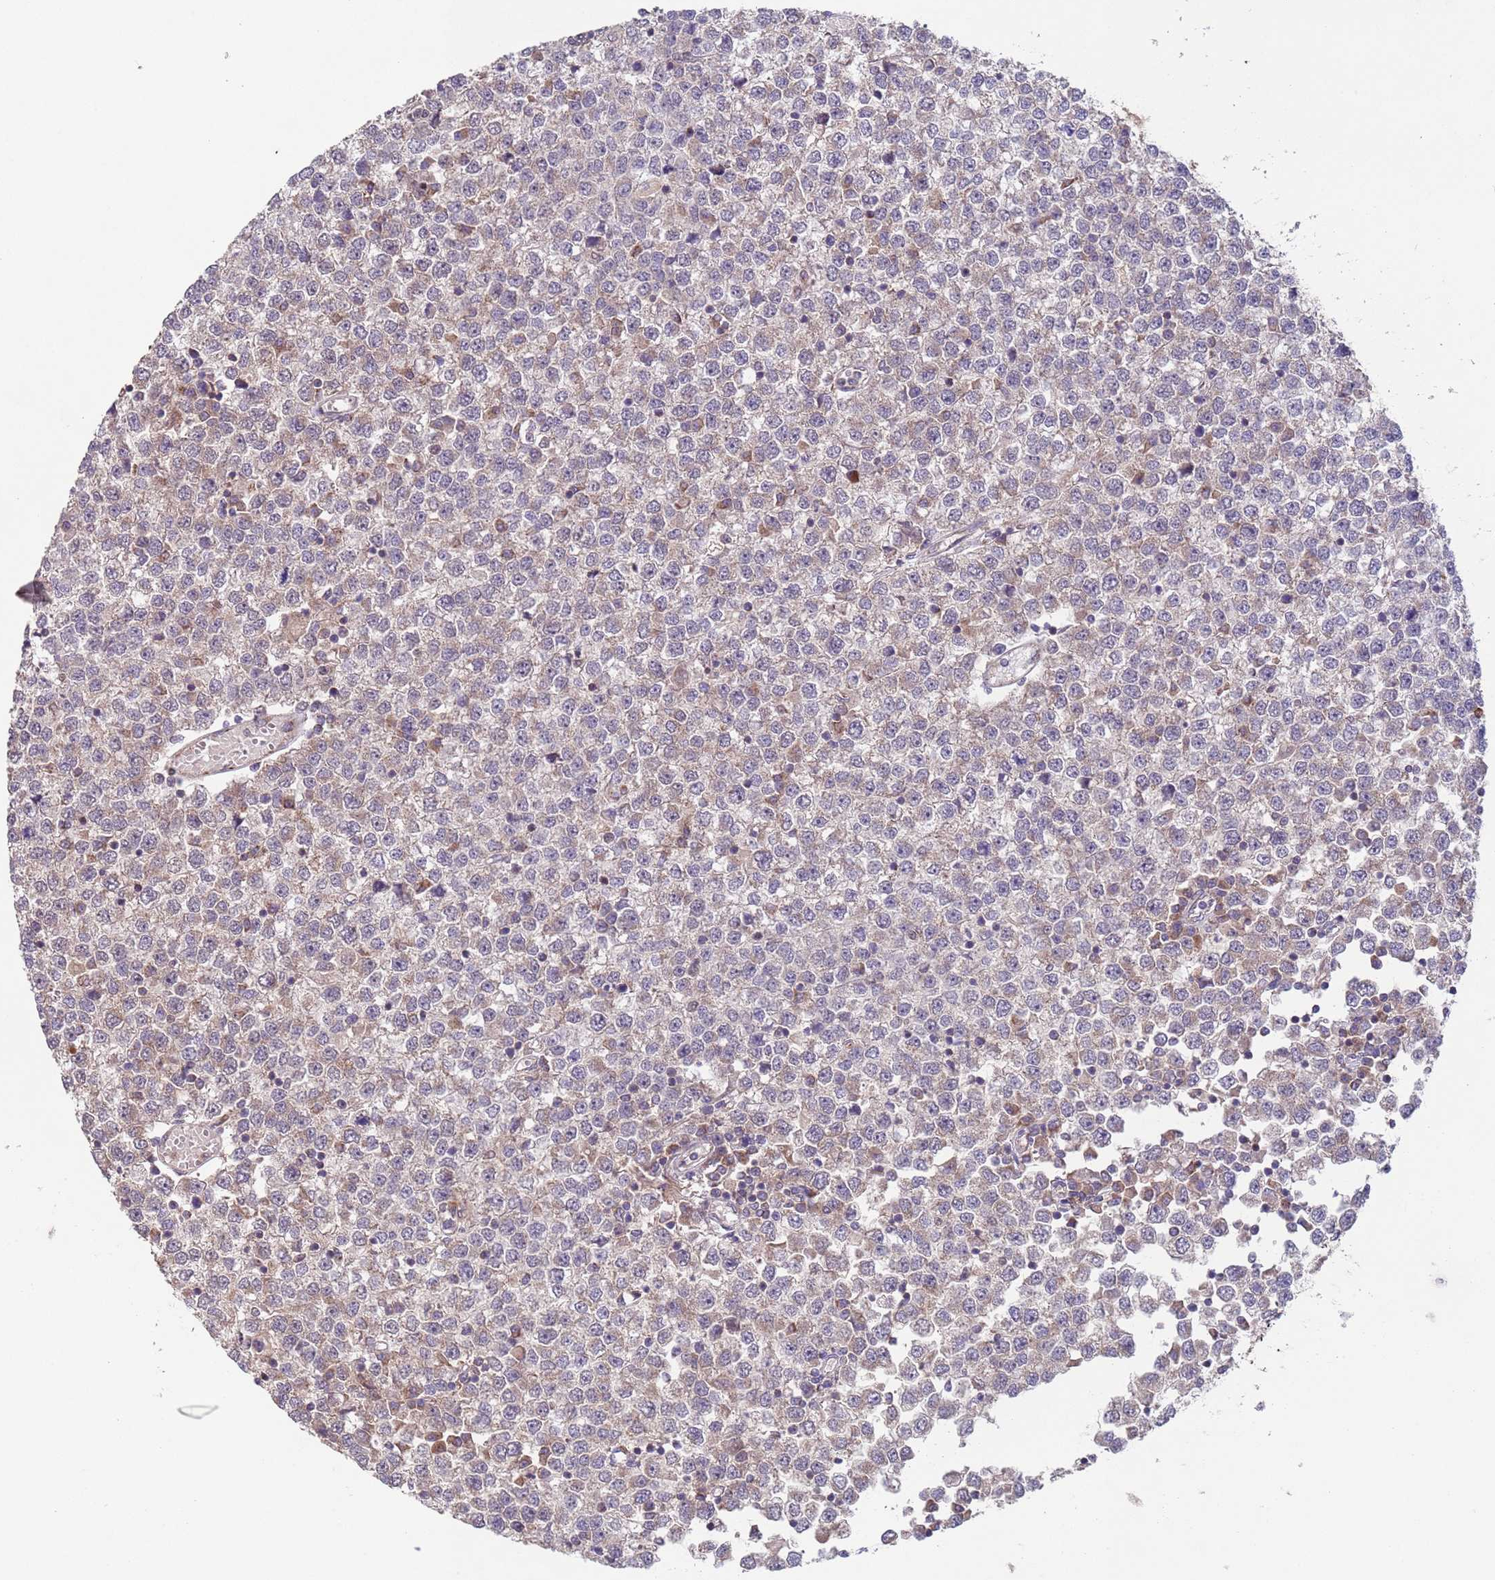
{"staining": {"intensity": "weak", "quantity": "<25%", "location": "cytoplasmic/membranous"}, "tissue": "testis cancer", "cell_type": "Tumor cells", "image_type": "cancer", "snomed": [{"axis": "morphology", "description": "Seminoma, NOS"}, {"axis": "topography", "description": "Testis"}], "caption": "A high-resolution micrograph shows immunohistochemistry (IHC) staining of testis seminoma, which demonstrates no significant expression in tumor cells.", "gene": "ACAD8", "patient": {"sex": "male", "age": 65}}